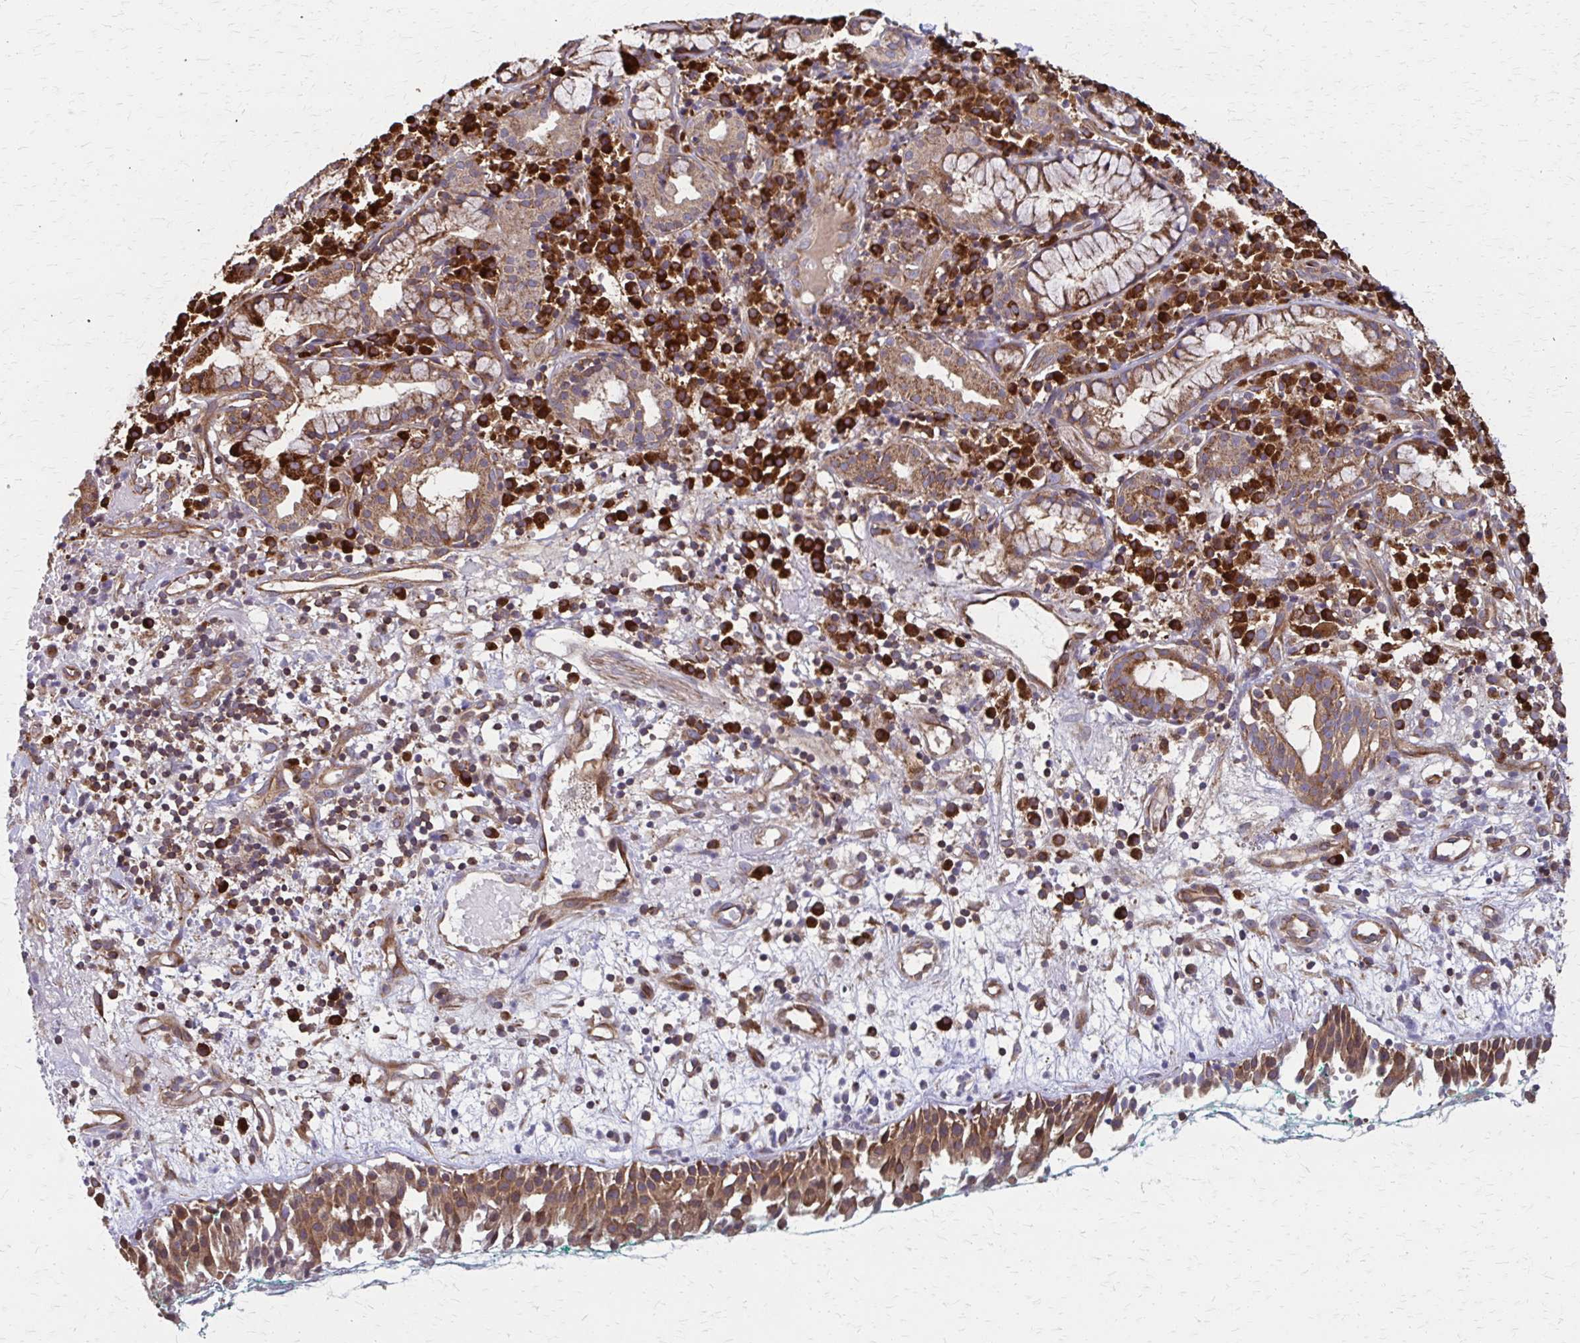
{"staining": {"intensity": "moderate", "quantity": ">75%", "location": "cytoplasmic/membranous"}, "tissue": "nasopharynx", "cell_type": "Respiratory epithelial cells", "image_type": "normal", "snomed": [{"axis": "morphology", "description": "Normal tissue, NOS"}, {"axis": "morphology", "description": "Basal cell carcinoma"}, {"axis": "topography", "description": "Cartilage tissue"}, {"axis": "topography", "description": "Nasopharynx"}, {"axis": "topography", "description": "Oral tissue"}], "caption": "Immunohistochemical staining of unremarkable nasopharynx exhibits medium levels of moderate cytoplasmic/membranous staining in about >75% of respiratory epithelial cells.", "gene": "EEF2", "patient": {"sex": "female", "age": 77}}